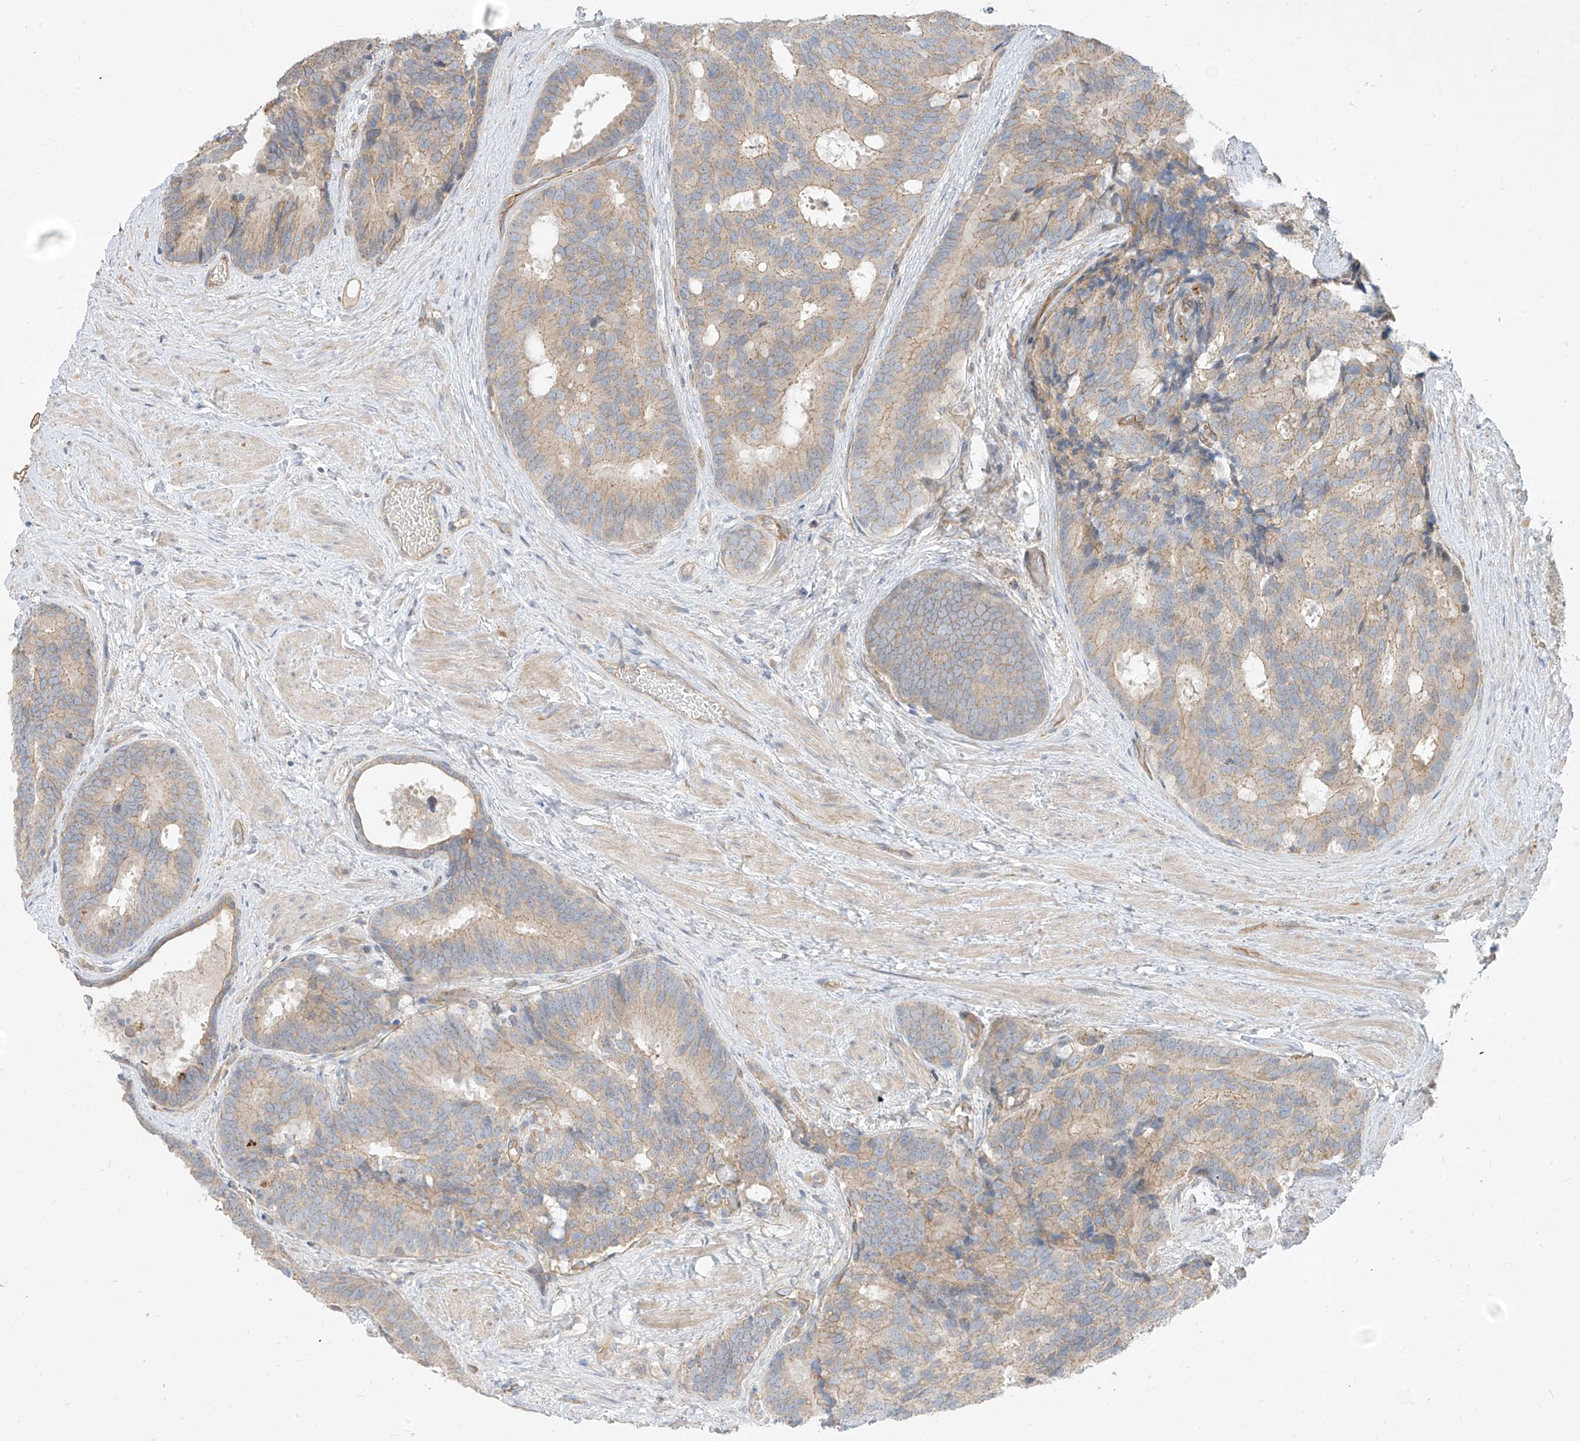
{"staining": {"intensity": "weak", "quantity": "<25%", "location": "cytoplasmic/membranous"}, "tissue": "prostate cancer", "cell_type": "Tumor cells", "image_type": "cancer", "snomed": [{"axis": "morphology", "description": "Adenocarcinoma, Low grade"}, {"axis": "topography", "description": "Prostate"}], "caption": "IHC histopathology image of neoplastic tissue: prostate low-grade adenocarcinoma stained with DAB shows no significant protein positivity in tumor cells.", "gene": "EPHX4", "patient": {"sex": "male", "age": 71}}